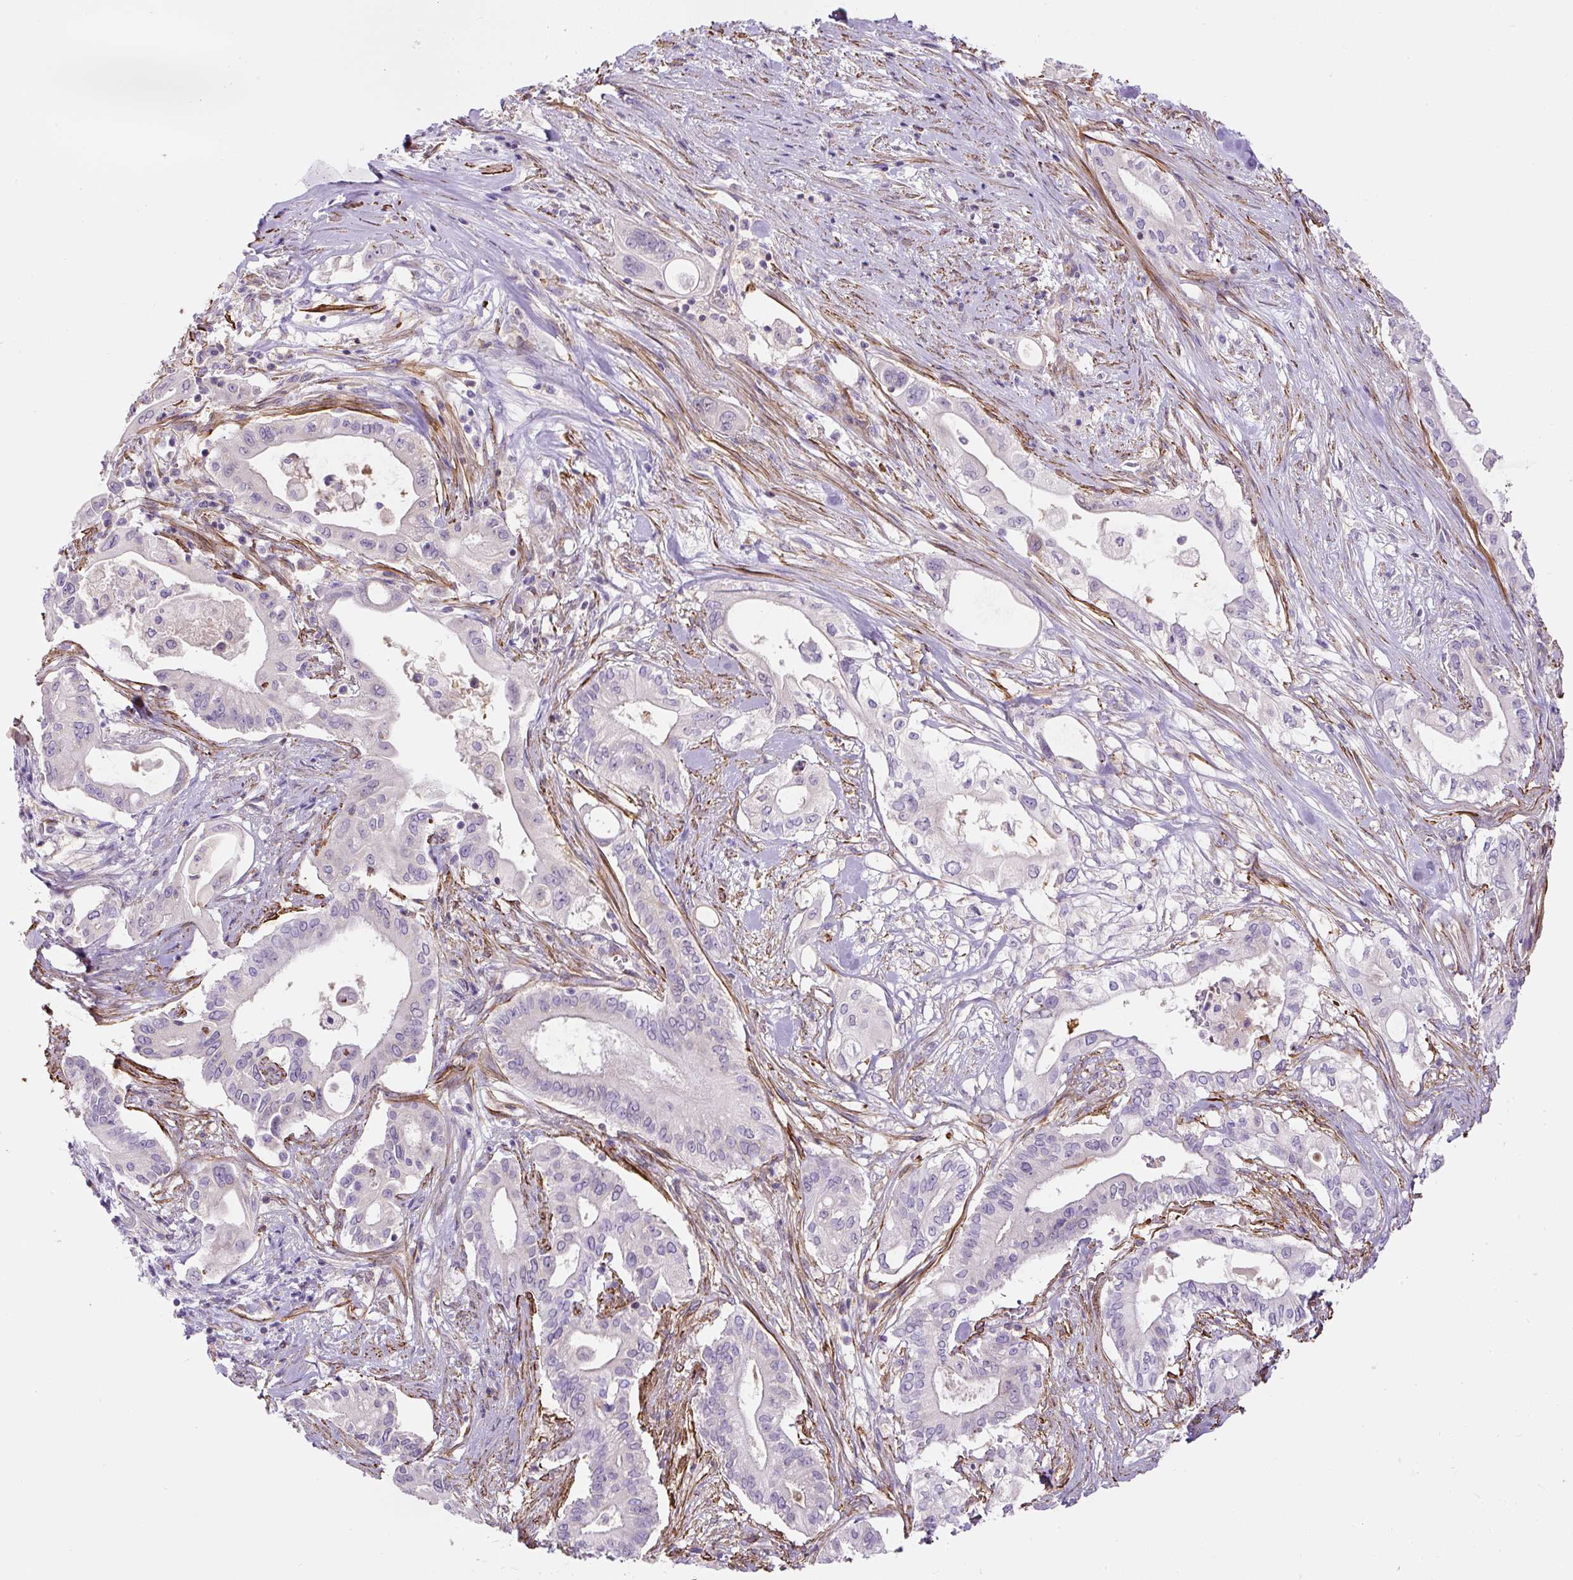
{"staining": {"intensity": "negative", "quantity": "none", "location": "none"}, "tissue": "pancreatic cancer", "cell_type": "Tumor cells", "image_type": "cancer", "snomed": [{"axis": "morphology", "description": "Adenocarcinoma, NOS"}, {"axis": "topography", "description": "Pancreas"}], "caption": "A high-resolution histopathology image shows IHC staining of pancreatic cancer, which shows no significant expression in tumor cells. The staining is performed using DAB (3,3'-diaminobenzidine) brown chromogen with nuclei counter-stained in using hematoxylin.", "gene": "B3GALT5", "patient": {"sex": "female", "age": 68}}